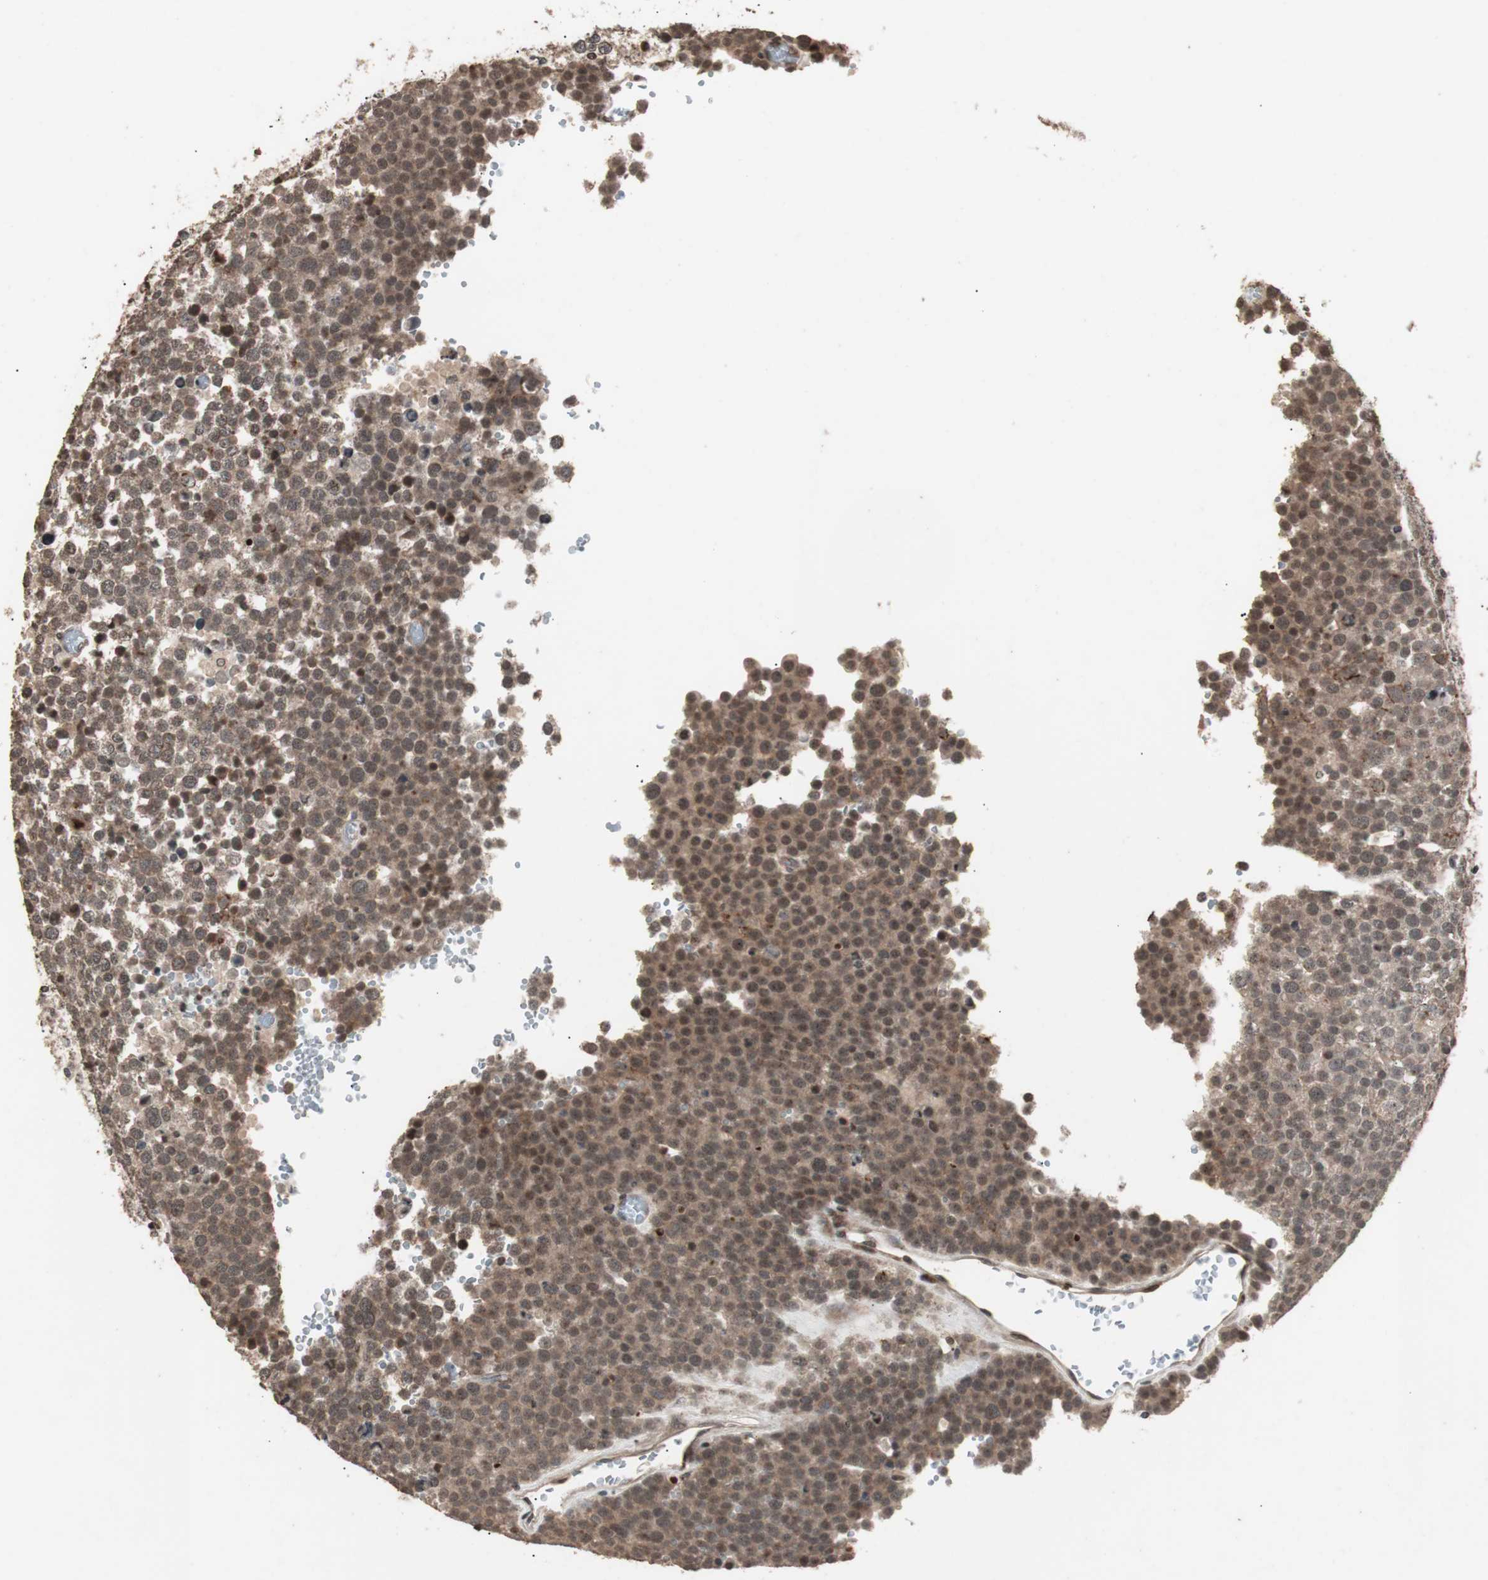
{"staining": {"intensity": "moderate", "quantity": ">75%", "location": "cytoplasmic/membranous,nuclear"}, "tissue": "testis cancer", "cell_type": "Tumor cells", "image_type": "cancer", "snomed": [{"axis": "morphology", "description": "Seminoma, NOS"}, {"axis": "topography", "description": "Testis"}], "caption": "Protein expression analysis of seminoma (testis) demonstrates moderate cytoplasmic/membranous and nuclear positivity in about >75% of tumor cells. The staining was performed using DAB (3,3'-diaminobenzidine), with brown indicating positive protein expression. Nuclei are stained blue with hematoxylin.", "gene": "ZFC3H1", "patient": {"sex": "male", "age": 71}}